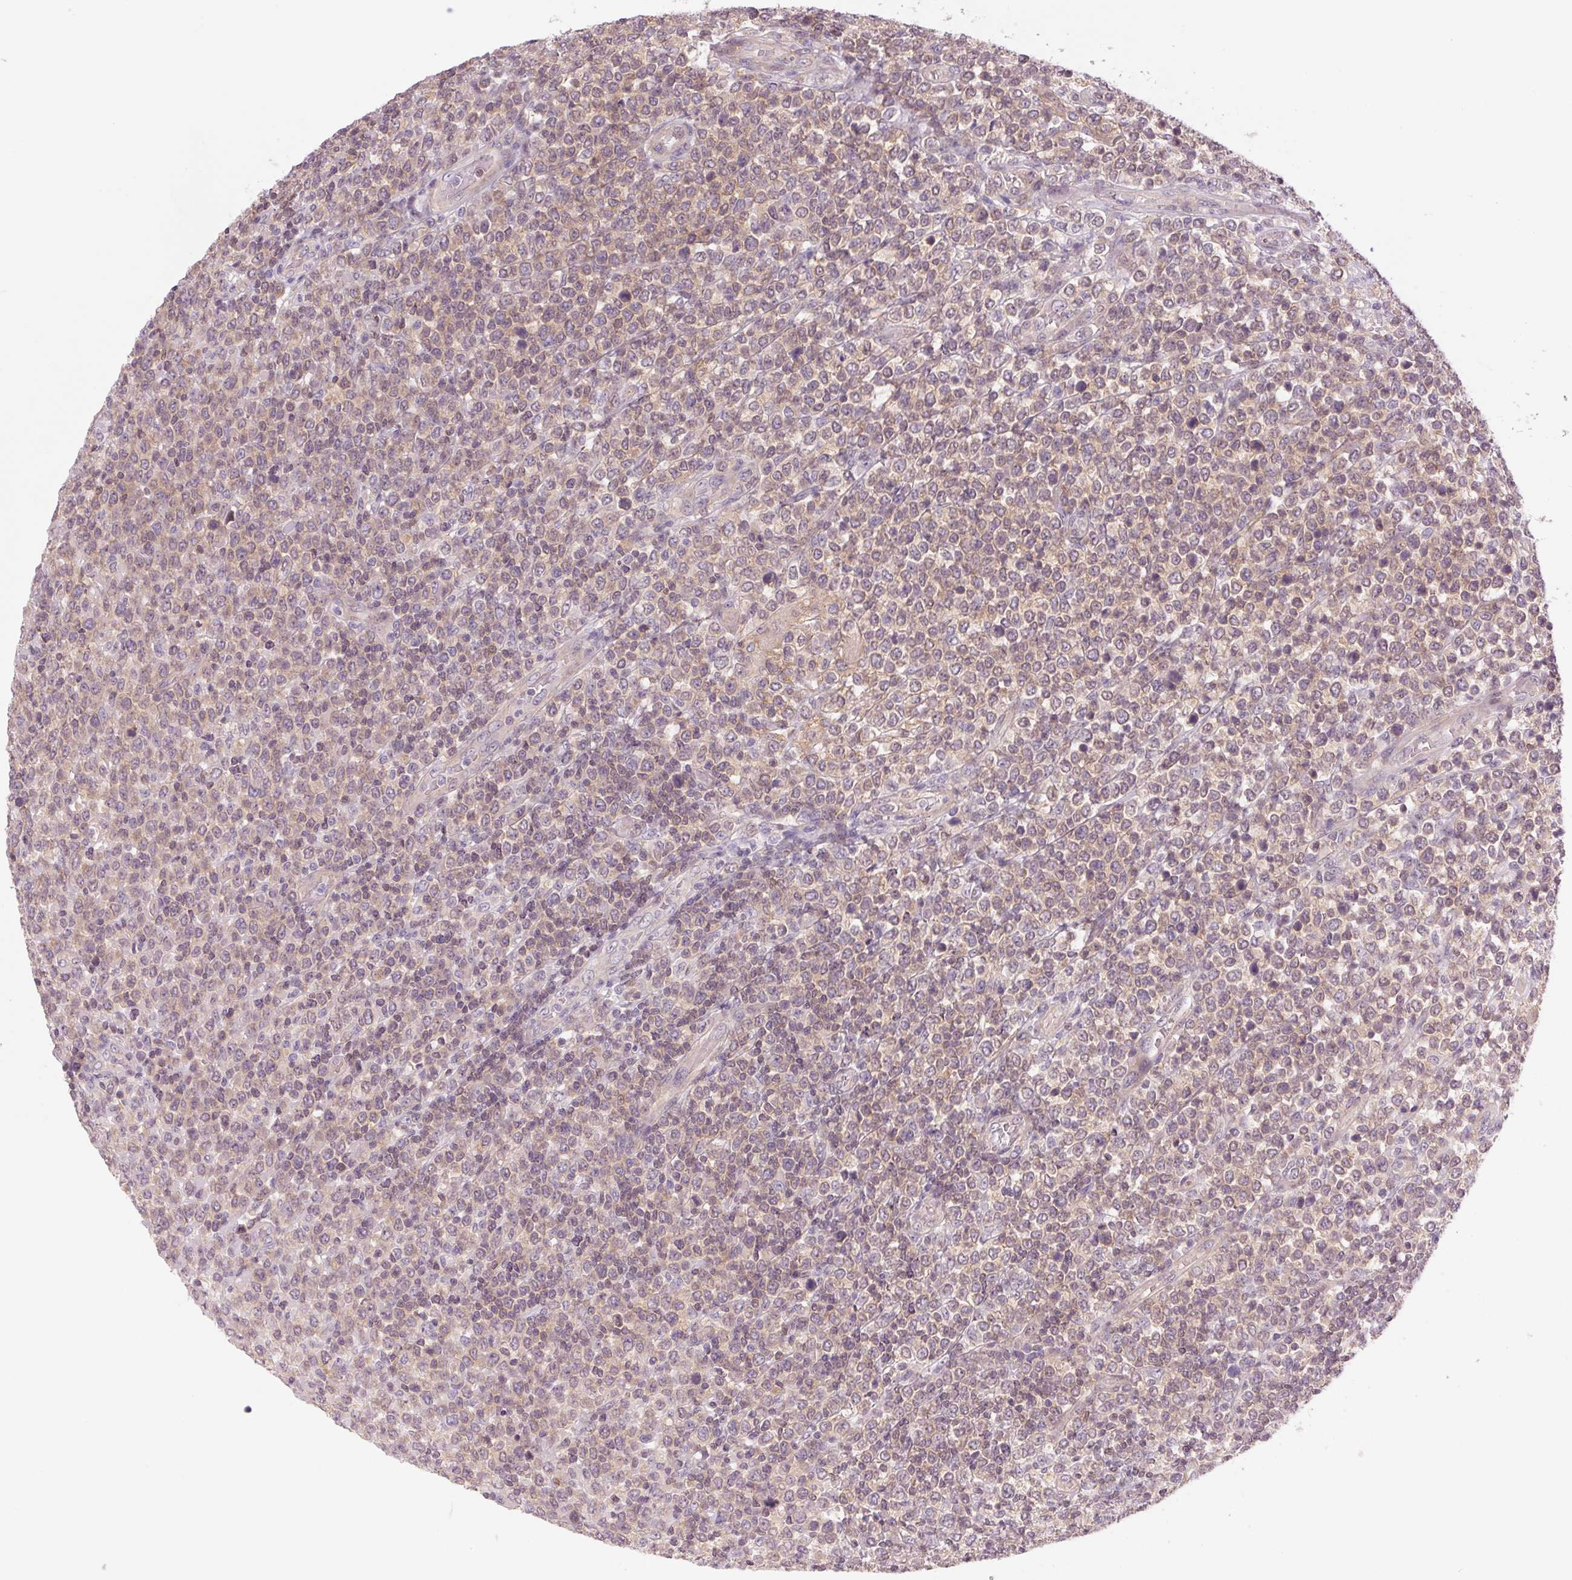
{"staining": {"intensity": "weak", "quantity": "<25%", "location": "cytoplasmic/membranous"}, "tissue": "lymphoma", "cell_type": "Tumor cells", "image_type": "cancer", "snomed": [{"axis": "morphology", "description": "Malignant lymphoma, non-Hodgkin's type, High grade"}, {"axis": "topography", "description": "Soft tissue"}], "caption": "Lymphoma was stained to show a protein in brown. There is no significant positivity in tumor cells. Brightfield microscopy of immunohistochemistry stained with DAB (brown) and hematoxylin (blue), captured at high magnification.", "gene": "SH3RF2", "patient": {"sex": "female", "age": 56}}